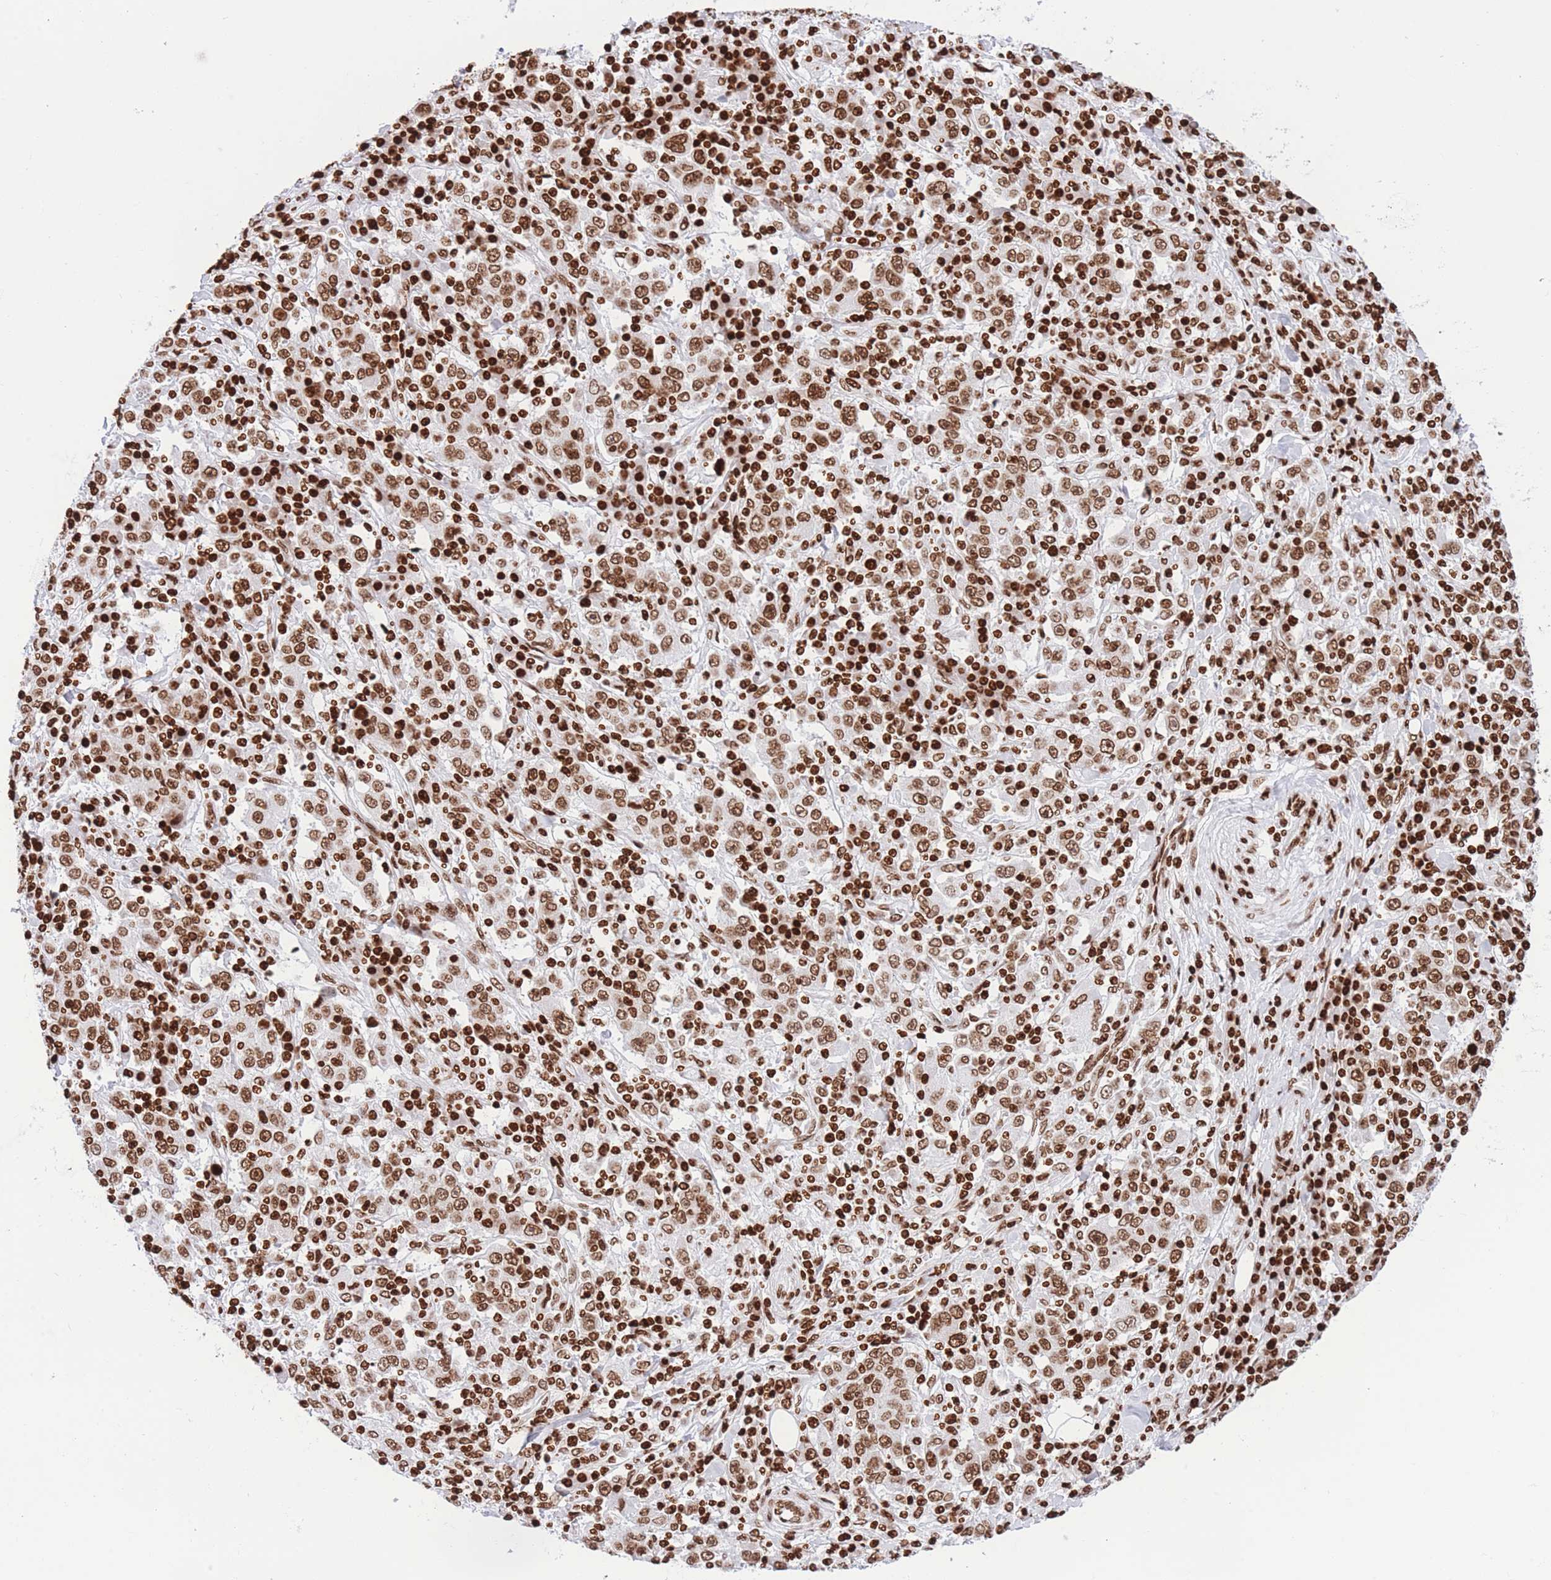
{"staining": {"intensity": "moderate", "quantity": ">75%", "location": "nuclear"}, "tissue": "stomach cancer", "cell_type": "Tumor cells", "image_type": "cancer", "snomed": [{"axis": "morphology", "description": "Normal tissue, NOS"}, {"axis": "morphology", "description": "Adenocarcinoma, NOS"}, {"axis": "topography", "description": "Stomach, upper"}, {"axis": "topography", "description": "Stomach"}], "caption": "Adenocarcinoma (stomach) stained with immunohistochemistry displays moderate nuclear expression in about >75% of tumor cells.", "gene": "H2BC11", "patient": {"sex": "male", "age": 59}}